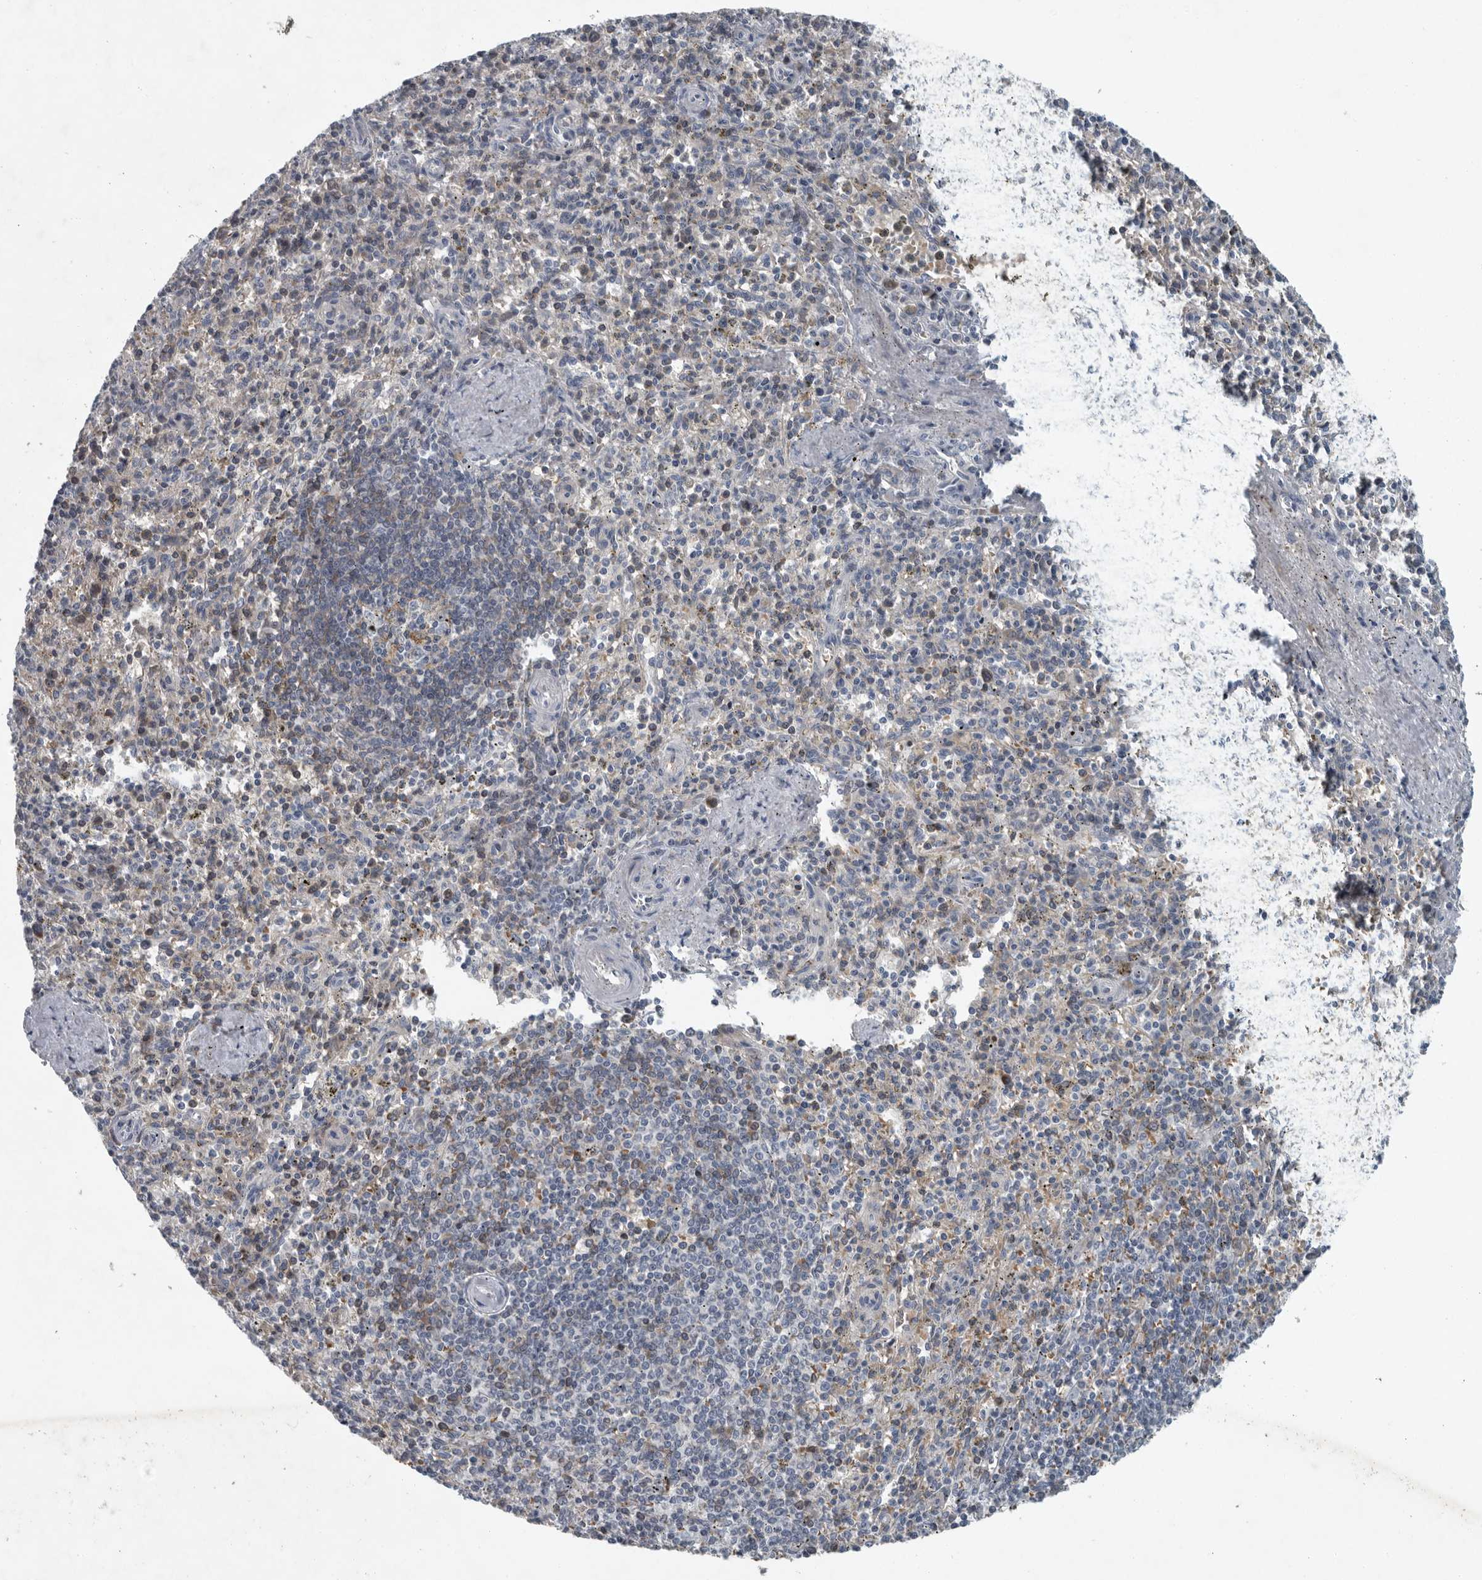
{"staining": {"intensity": "weak", "quantity": "<25%", "location": "cytoplasmic/membranous"}, "tissue": "spleen", "cell_type": "Cells in red pulp", "image_type": "normal", "snomed": [{"axis": "morphology", "description": "Normal tissue, NOS"}, {"axis": "topography", "description": "Spleen"}], "caption": "Immunohistochemistry of benign spleen exhibits no expression in cells in red pulp.", "gene": "MPP3", "patient": {"sex": "male", "age": 72}}